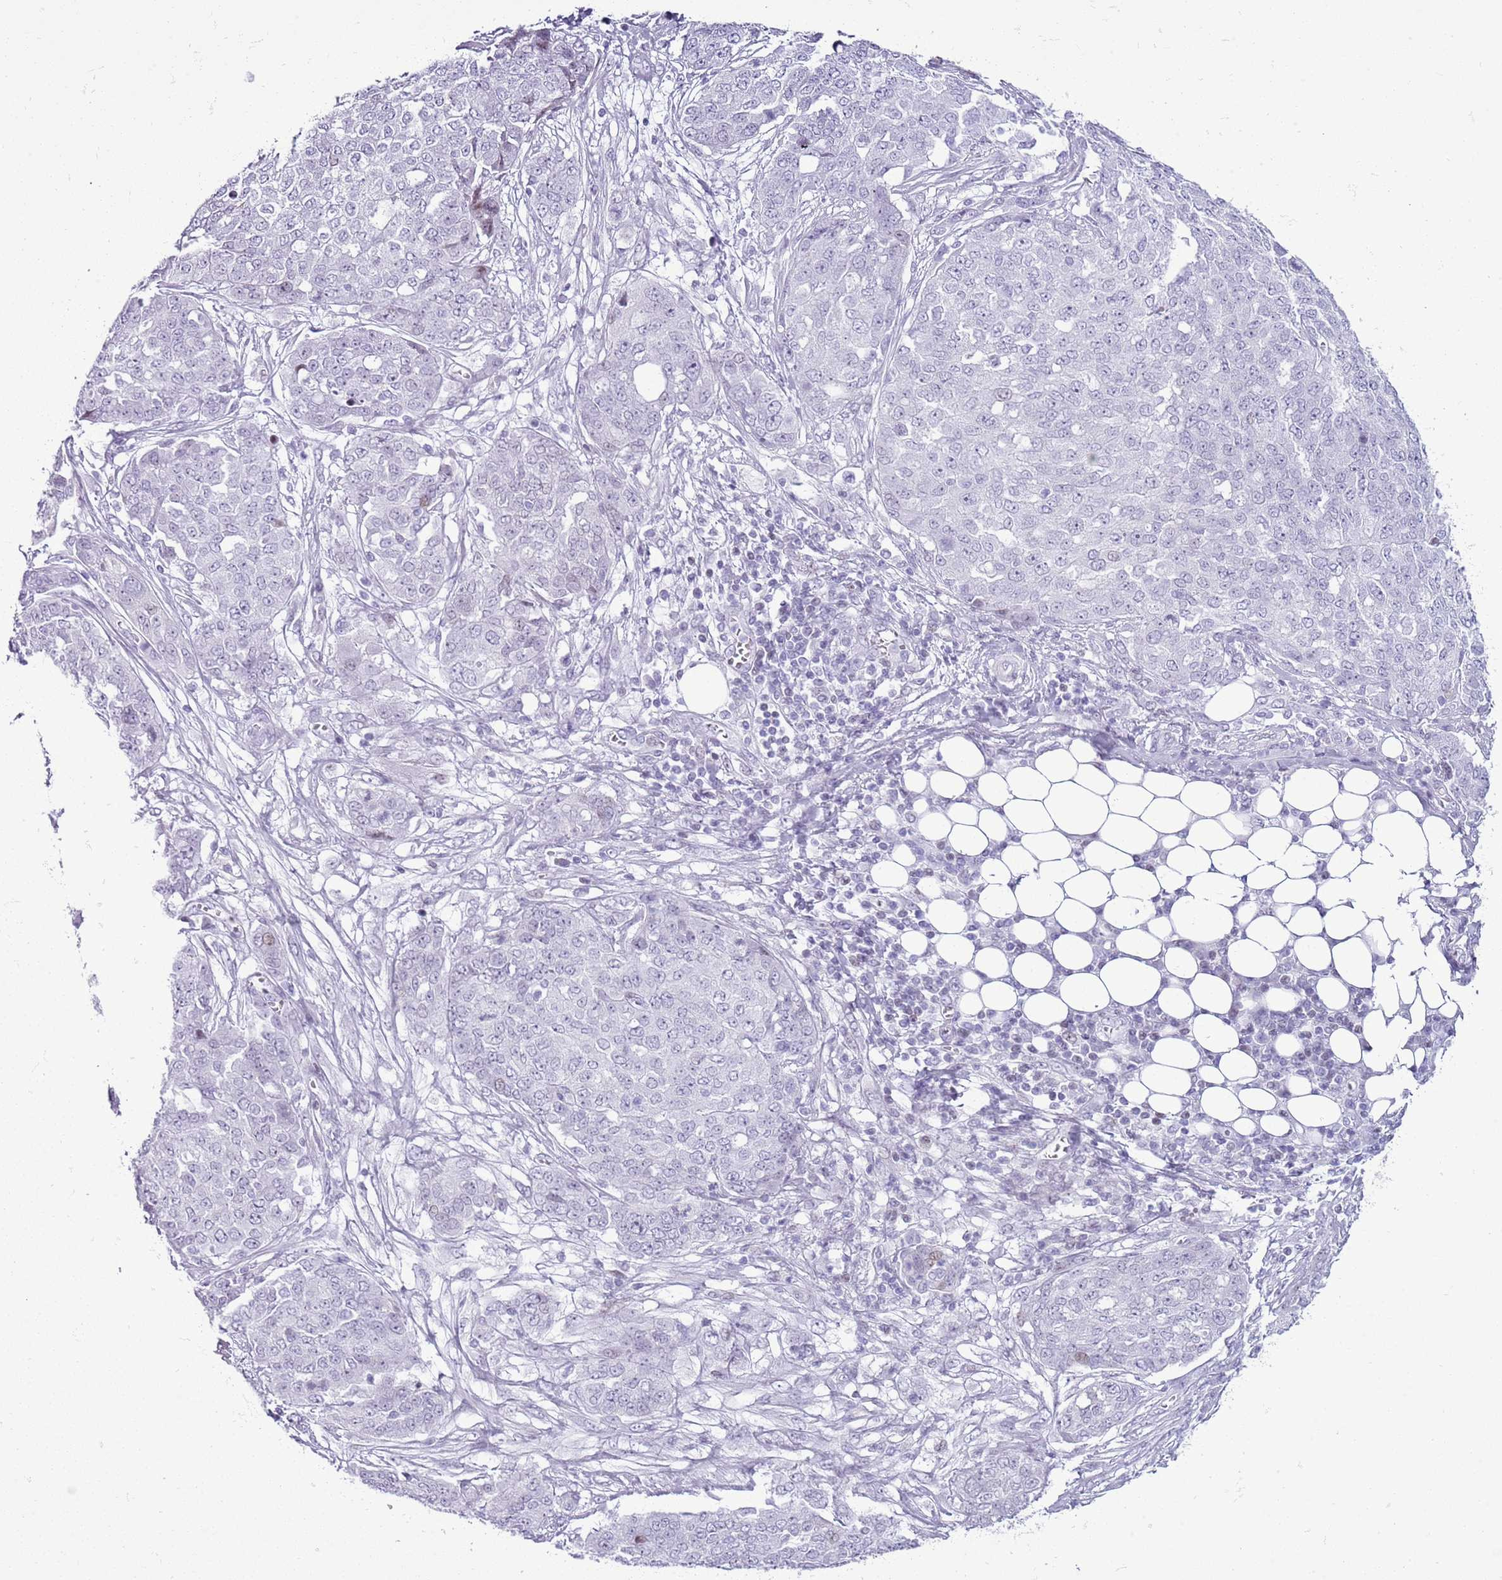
{"staining": {"intensity": "negative", "quantity": "none", "location": "none"}, "tissue": "ovarian cancer", "cell_type": "Tumor cells", "image_type": "cancer", "snomed": [{"axis": "morphology", "description": "Cystadenocarcinoma, serous, NOS"}, {"axis": "topography", "description": "Soft tissue"}, {"axis": "topography", "description": "Ovary"}], "caption": "Protein analysis of serous cystadenocarcinoma (ovarian) reveals no significant positivity in tumor cells.", "gene": "ASIP", "patient": {"sex": "female", "age": 57}}